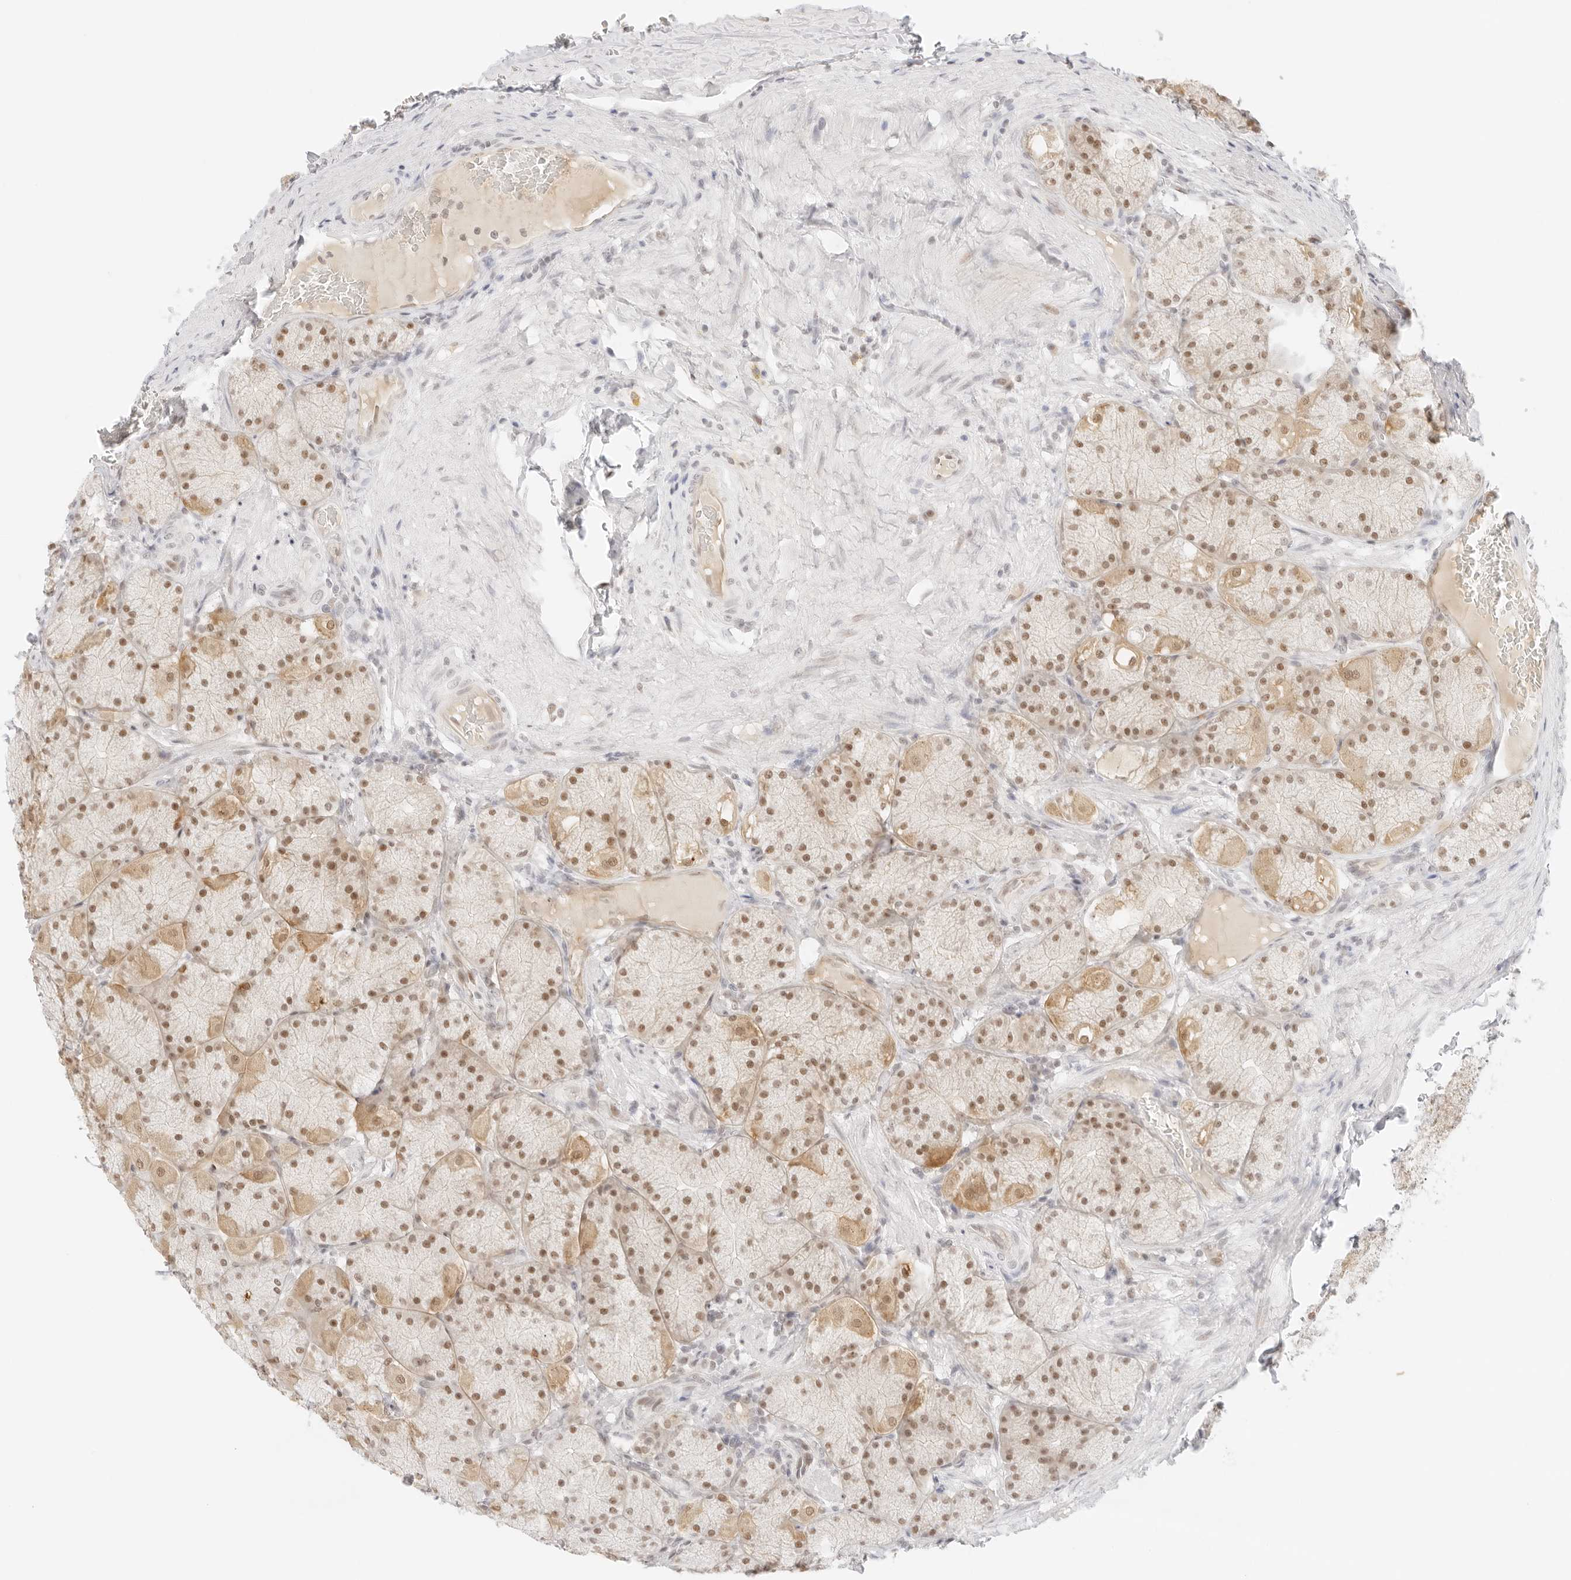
{"staining": {"intensity": "moderate", "quantity": ">75%", "location": "cytoplasmic/membranous,nuclear"}, "tissue": "stomach", "cell_type": "Glandular cells", "image_type": "normal", "snomed": [{"axis": "morphology", "description": "Normal tissue, NOS"}, {"axis": "topography", "description": "Stomach, upper"}], "caption": "Normal stomach was stained to show a protein in brown. There is medium levels of moderate cytoplasmic/membranous,nuclear staining in approximately >75% of glandular cells.", "gene": "ITGA6", "patient": {"sex": "female", "age": 56}}